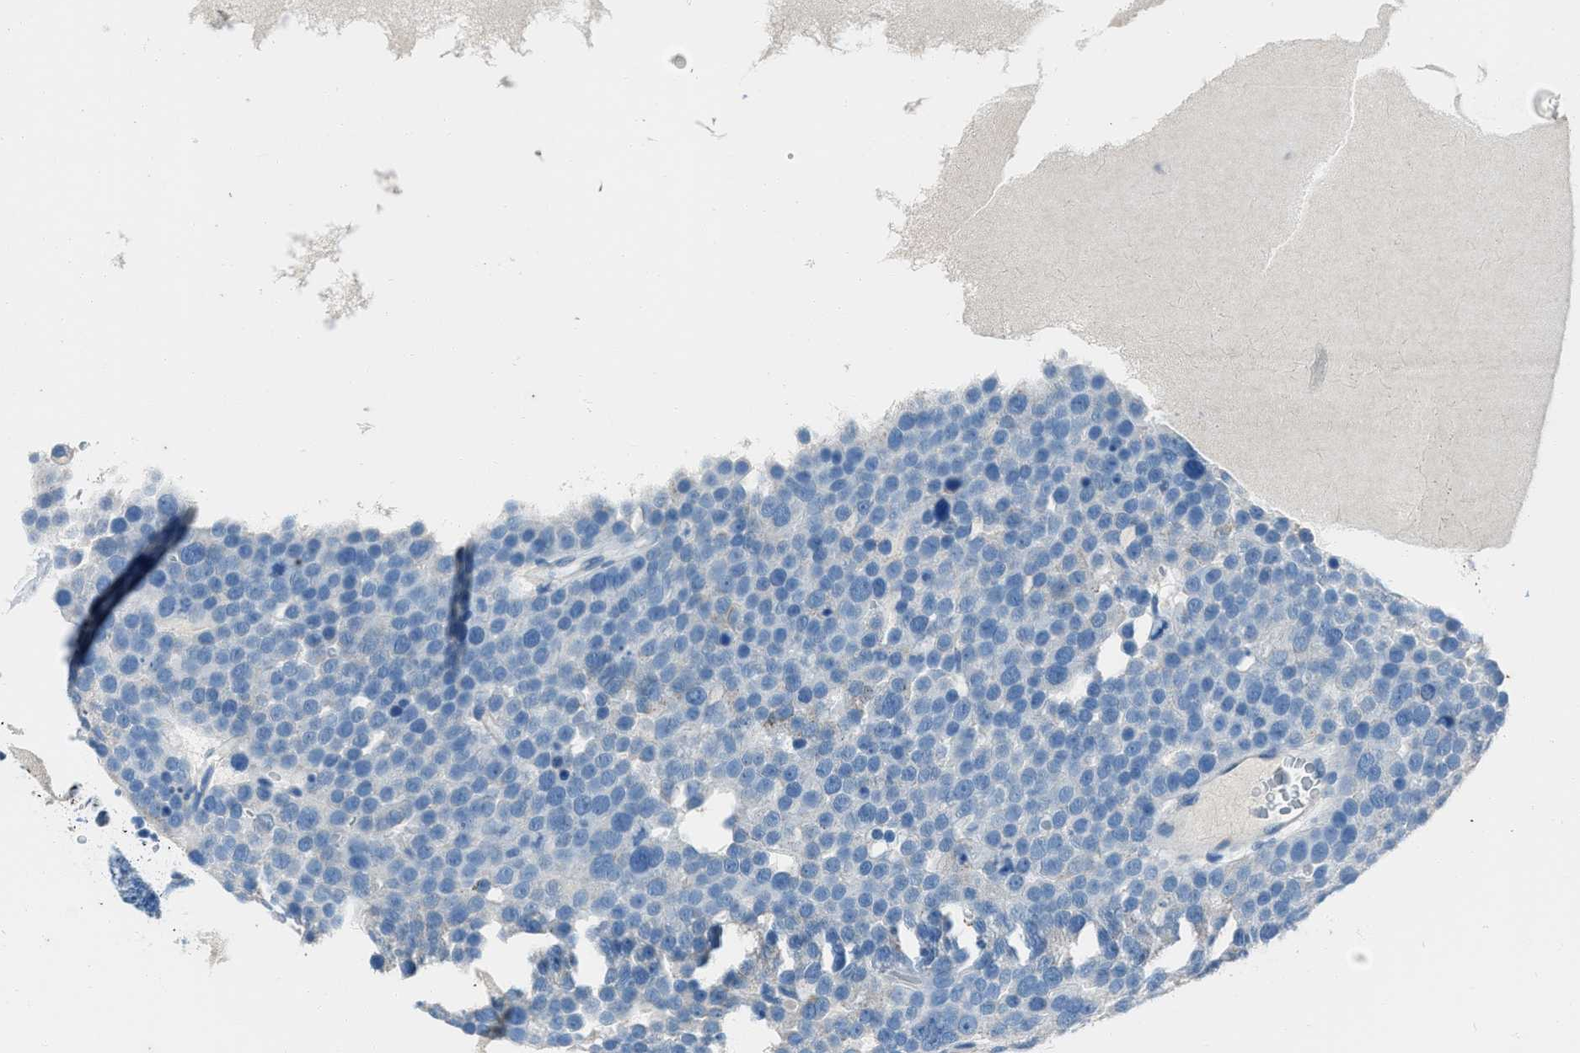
{"staining": {"intensity": "negative", "quantity": "none", "location": "none"}, "tissue": "testis cancer", "cell_type": "Tumor cells", "image_type": "cancer", "snomed": [{"axis": "morphology", "description": "Seminoma, NOS"}, {"axis": "topography", "description": "Testis"}], "caption": "Immunohistochemistry photomicrograph of seminoma (testis) stained for a protein (brown), which demonstrates no positivity in tumor cells. (Stains: DAB (3,3'-diaminobenzidine) immunohistochemistry (IHC) with hematoxylin counter stain, Microscopy: brightfield microscopy at high magnification).", "gene": "AMACR", "patient": {"sex": "male", "age": 71}}